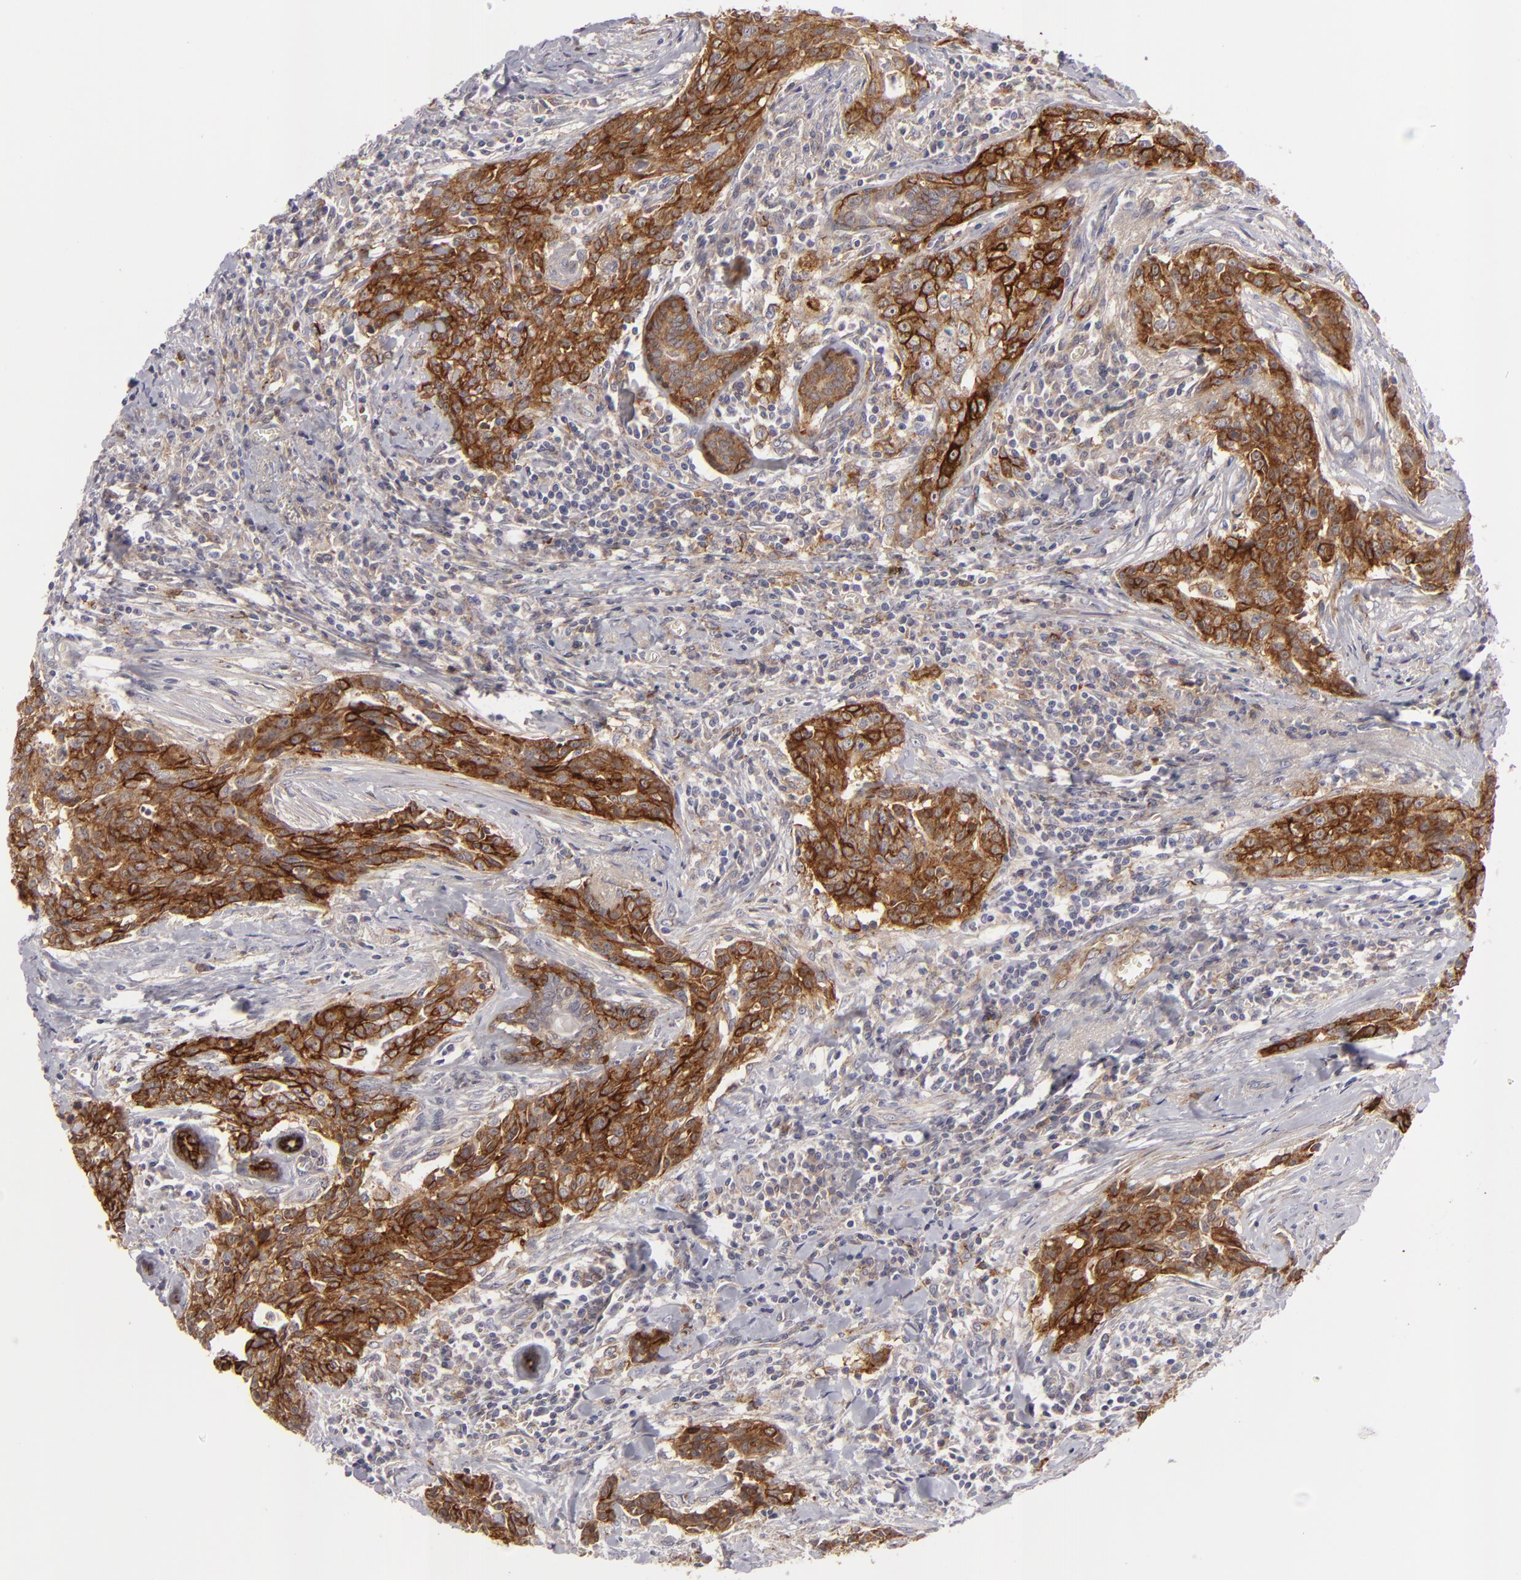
{"staining": {"intensity": "moderate", "quantity": ">75%", "location": "cytoplasmic/membranous"}, "tissue": "breast cancer", "cell_type": "Tumor cells", "image_type": "cancer", "snomed": [{"axis": "morphology", "description": "Duct carcinoma"}, {"axis": "topography", "description": "Breast"}], "caption": "Human breast cancer stained with a brown dye displays moderate cytoplasmic/membranous positive staining in approximately >75% of tumor cells.", "gene": "ALCAM", "patient": {"sex": "female", "age": 50}}